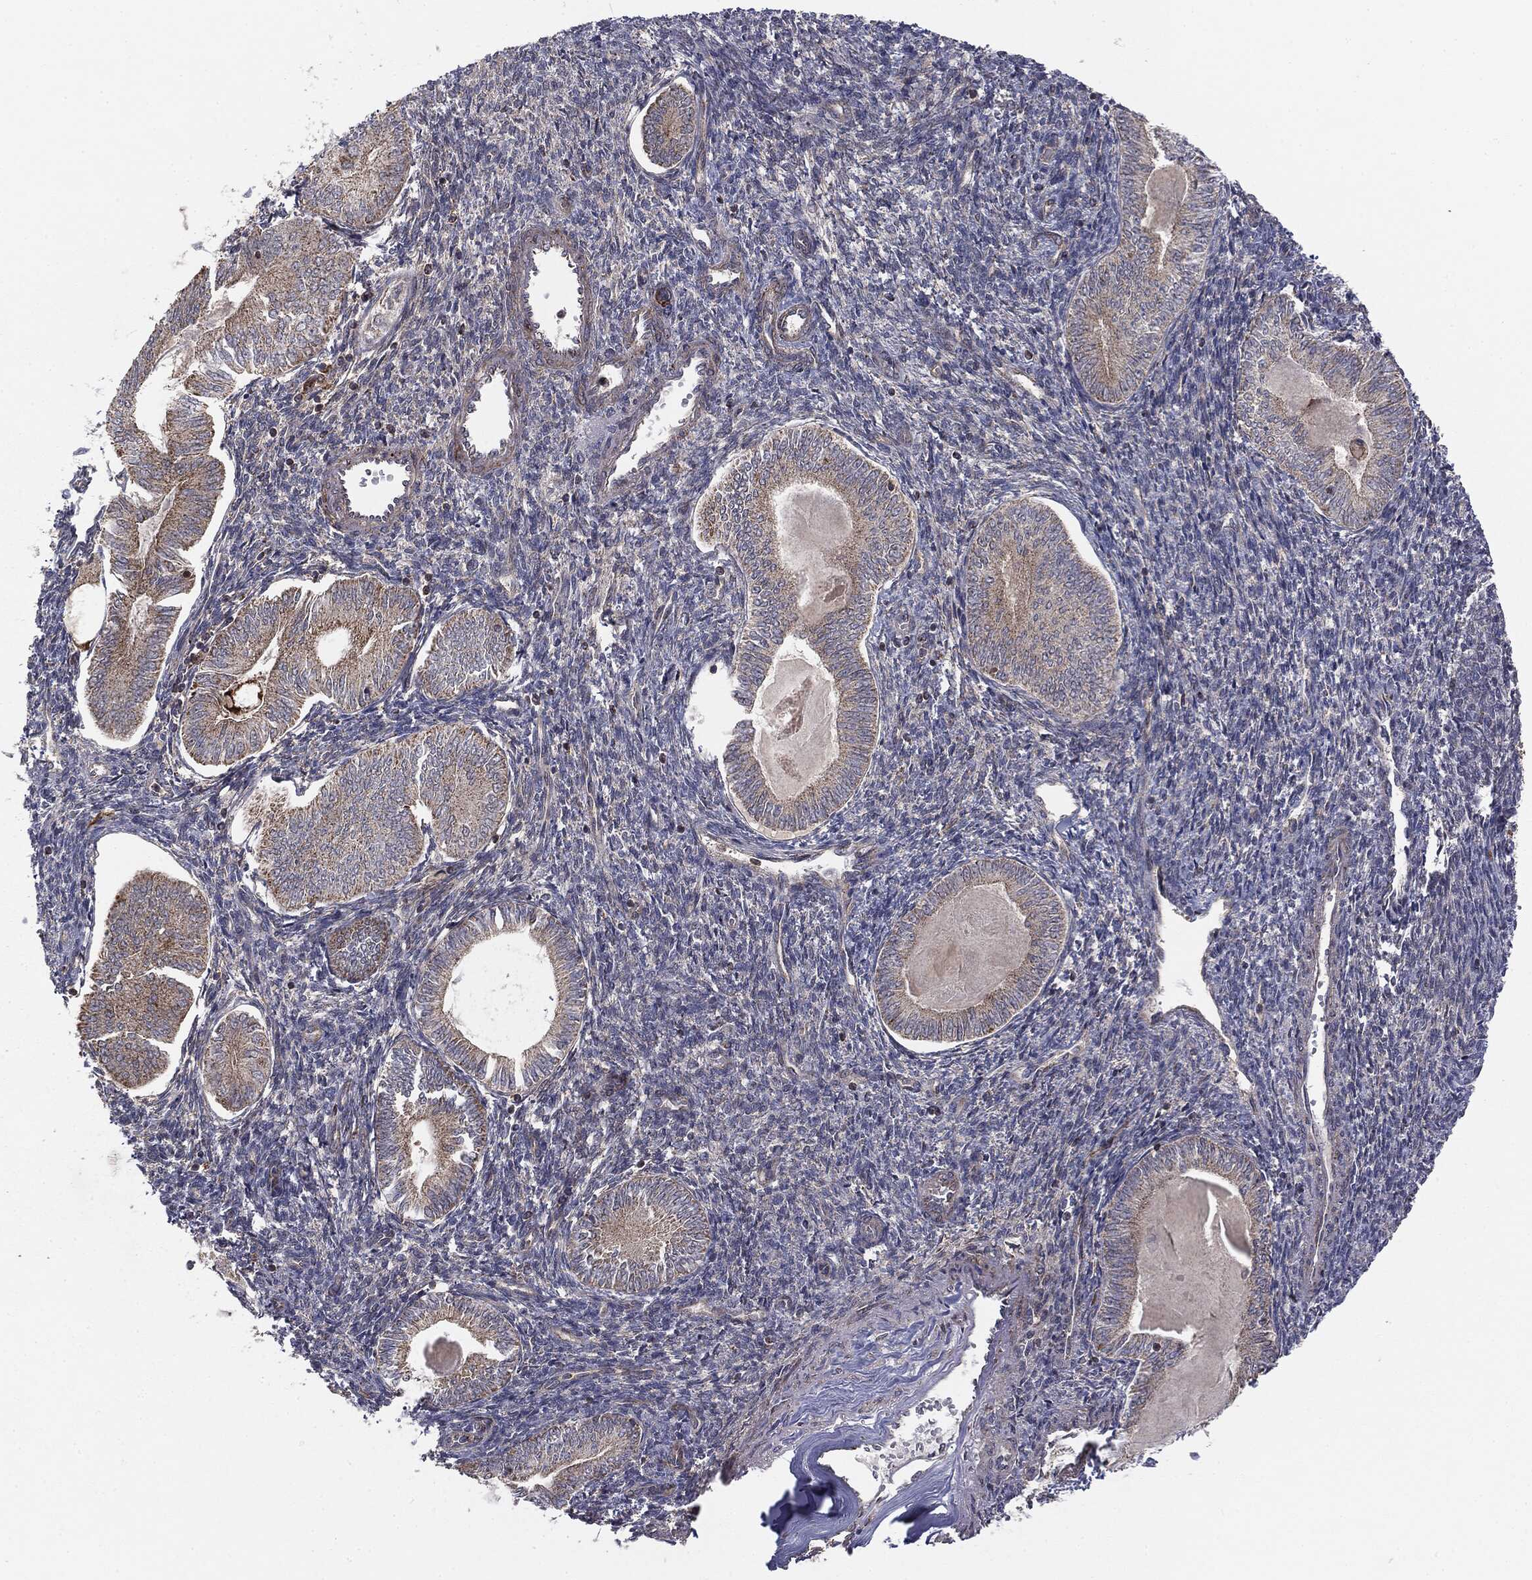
{"staining": {"intensity": "weak", "quantity": ">75%", "location": "cytoplasmic/membranous"}, "tissue": "endometrial cancer", "cell_type": "Tumor cells", "image_type": "cancer", "snomed": [{"axis": "morphology", "description": "Carcinoma, NOS"}, {"axis": "topography", "description": "Uterus"}], "caption": "Endometrial cancer (carcinoma) stained with a brown dye exhibits weak cytoplasmic/membranous positive positivity in approximately >75% of tumor cells.", "gene": "MTOR", "patient": {"sex": "female", "age": 76}}